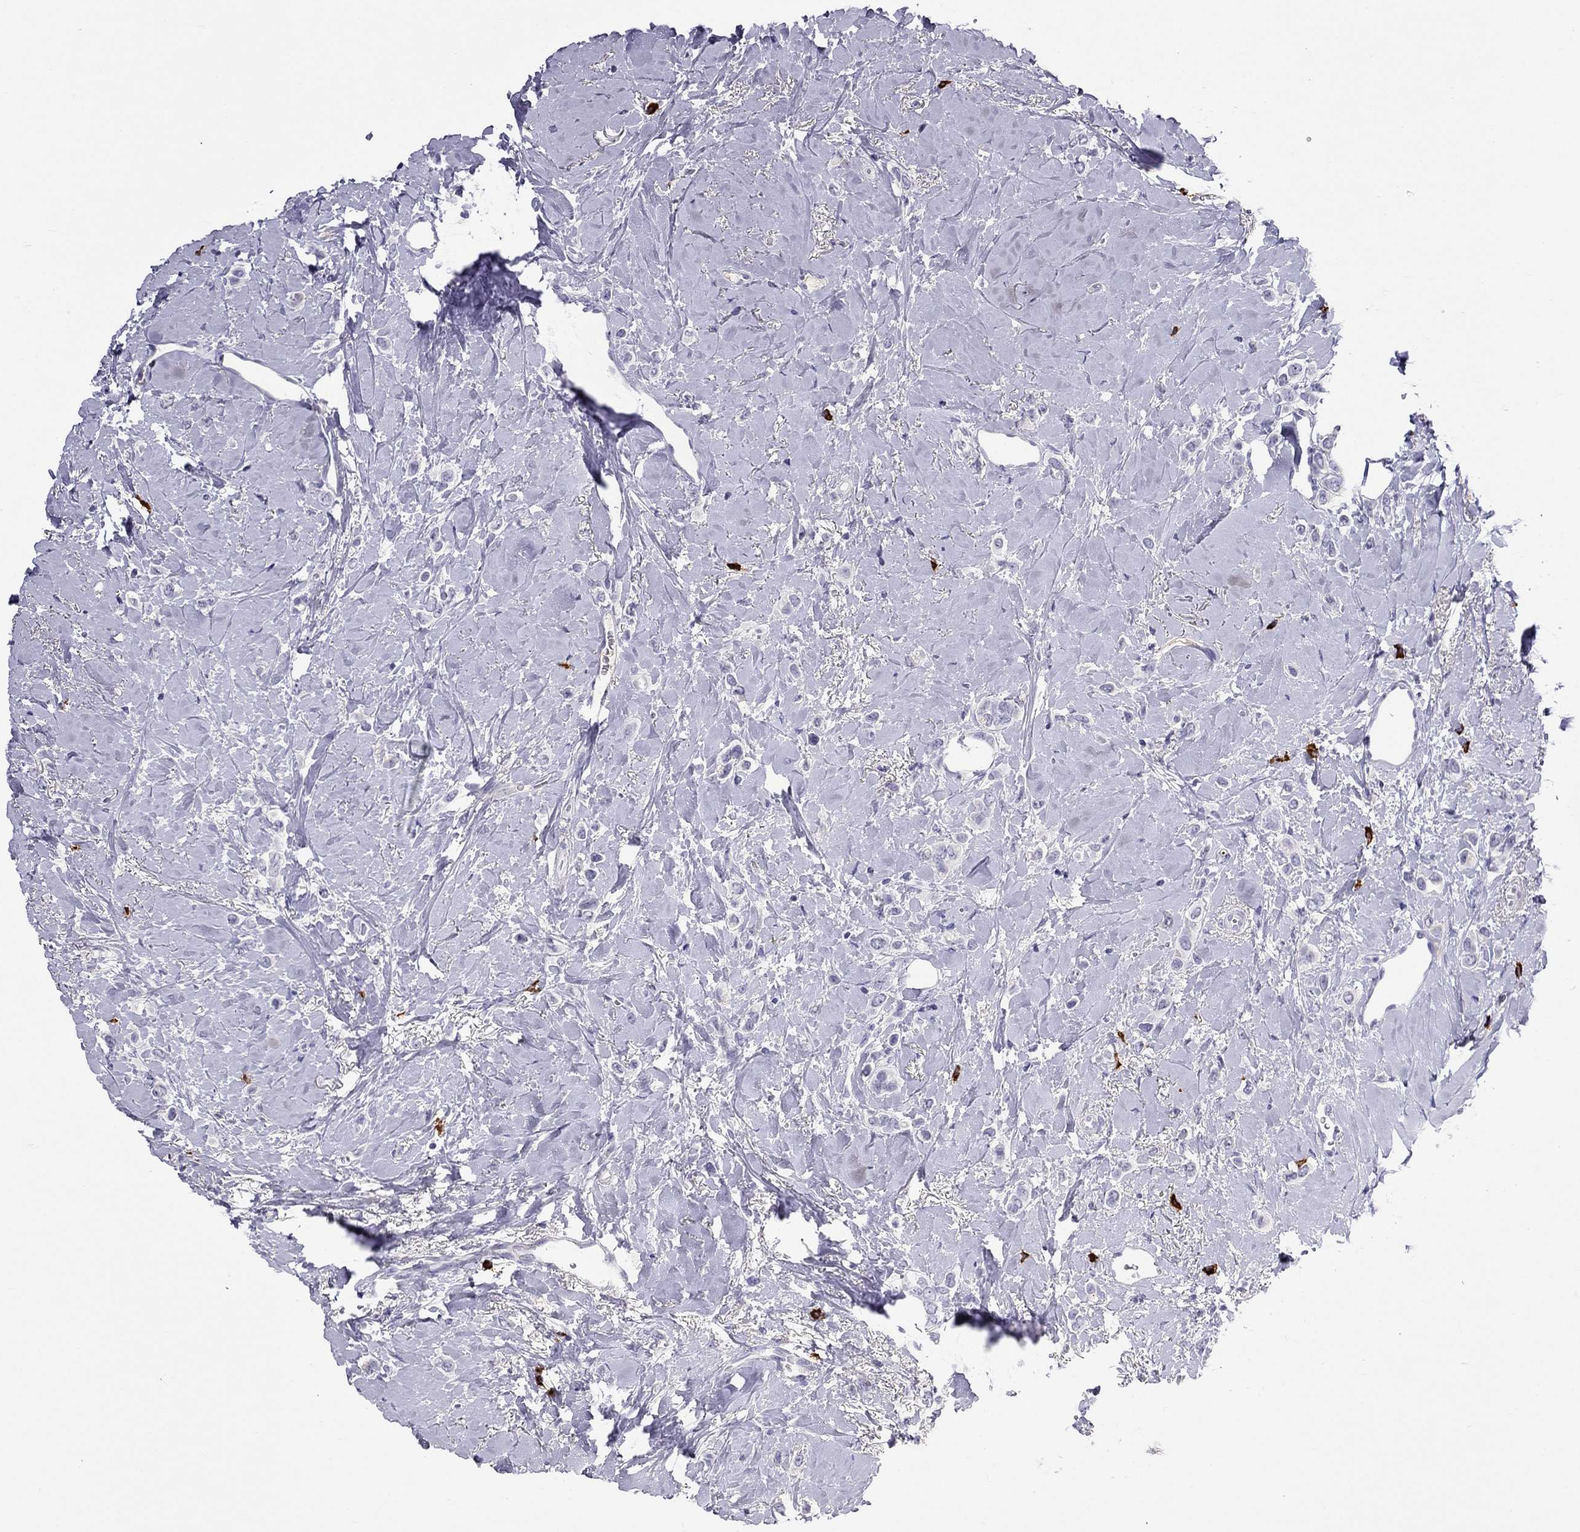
{"staining": {"intensity": "negative", "quantity": "none", "location": "none"}, "tissue": "breast cancer", "cell_type": "Tumor cells", "image_type": "cancer", "snomed": [{"axis": "morphology", "description": "Lobular carcinoma"}, {"axis": "topography", "description": "Breast"}], "caption": "A histopathology image of human lobular carcinoma (breast) is negative for staining in tumor cells.", "gene": "IL17REL", "patient": {"sex": "female", "age": 66}}